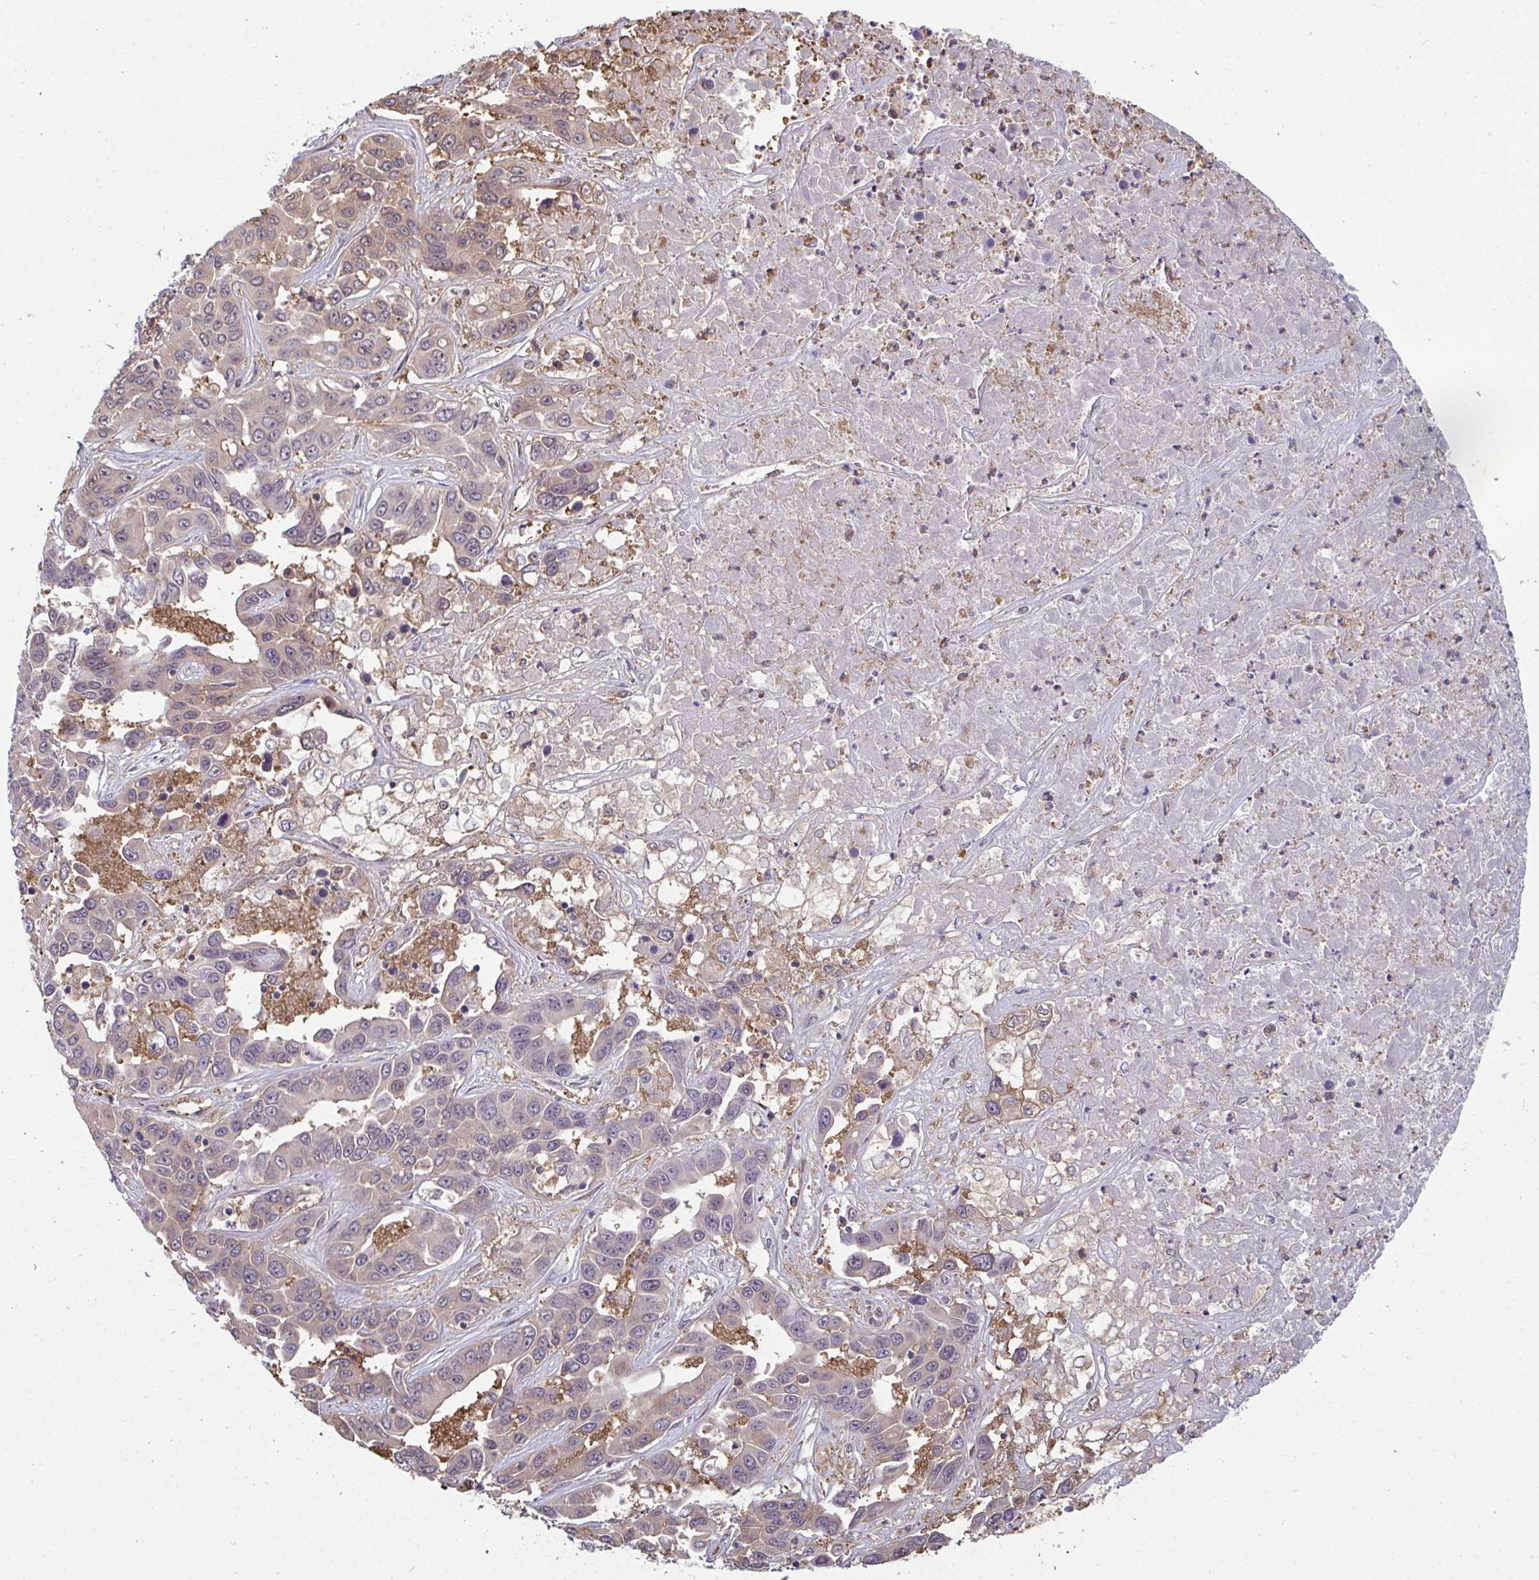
{"staining": {"intensity": "weak", "quantity": "<25%", "location": "cytoplasmic/membranous,nuclear"}, "tissue": "liver cancer", "cell_type": "Tumor cells", "image_type": "cancer", "snomed": [{"axis": "morphology", "description": "Cholangiocarcinoma"}, {"axis": "topography", "description": "Liver"}], "caption": "Protein analysis of cholangiocarcinoma (liver) displays no significant positivity in tumor cells.", "gene": "TTC9C", "patient": {"sex": "female", "age": 52}}